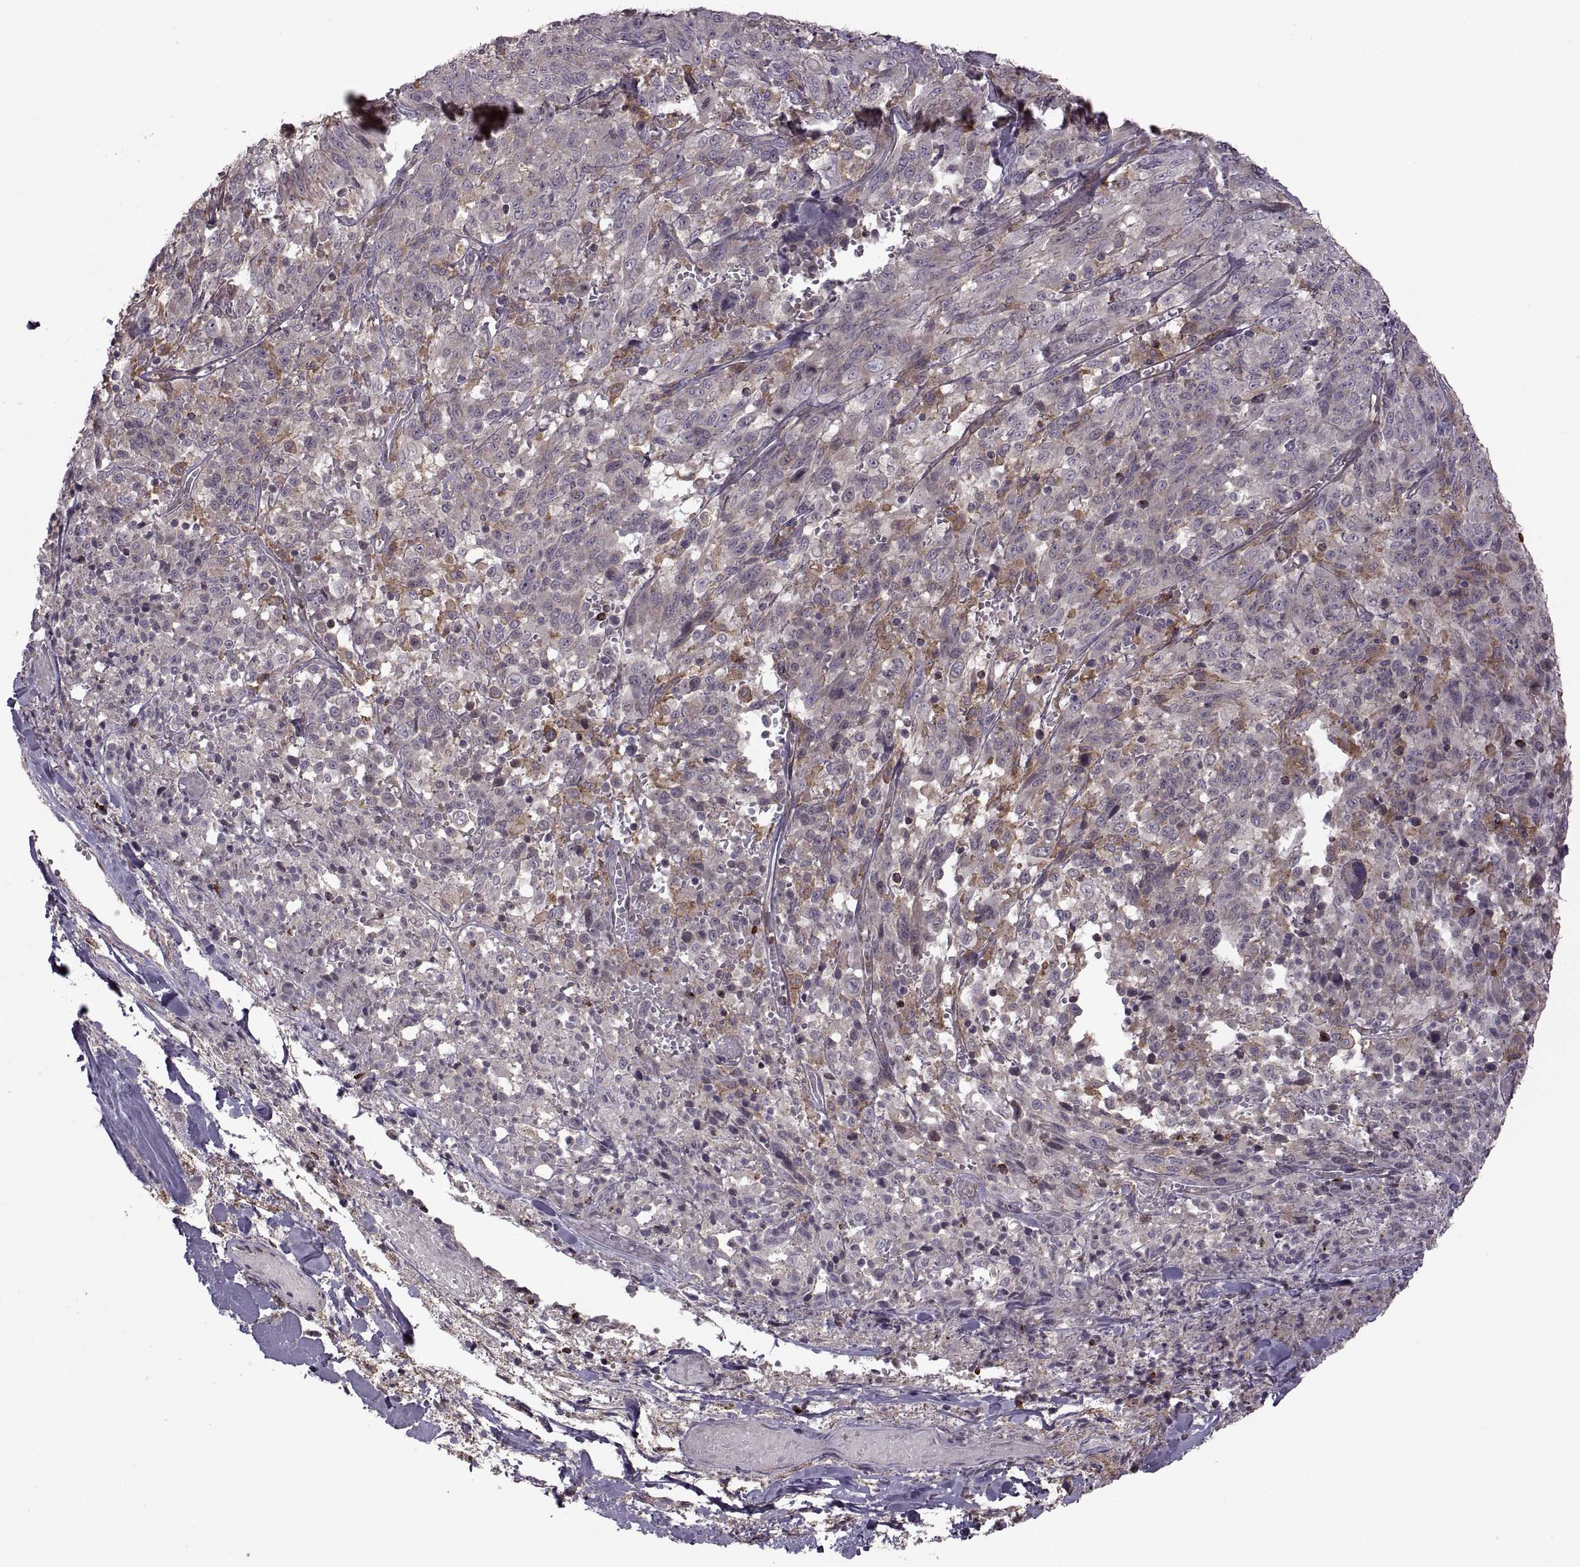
{"staining": {"intensity": "negative", "quantity": "none", "location": "none"}, "tissue": "melanoma", "cell_type": "Tumor cells", "image_type": "cancer", "snomed": [{"axis": "morphology", "description": "Malignant melanoma, NOS"}, {"axis": "topography", "description": "Skin"}], "caption": "Tumor cells are negative for protein expression in human melanoma.", "gene": "PIERCE1", "patient": {"sex": "female", "age": 91}}